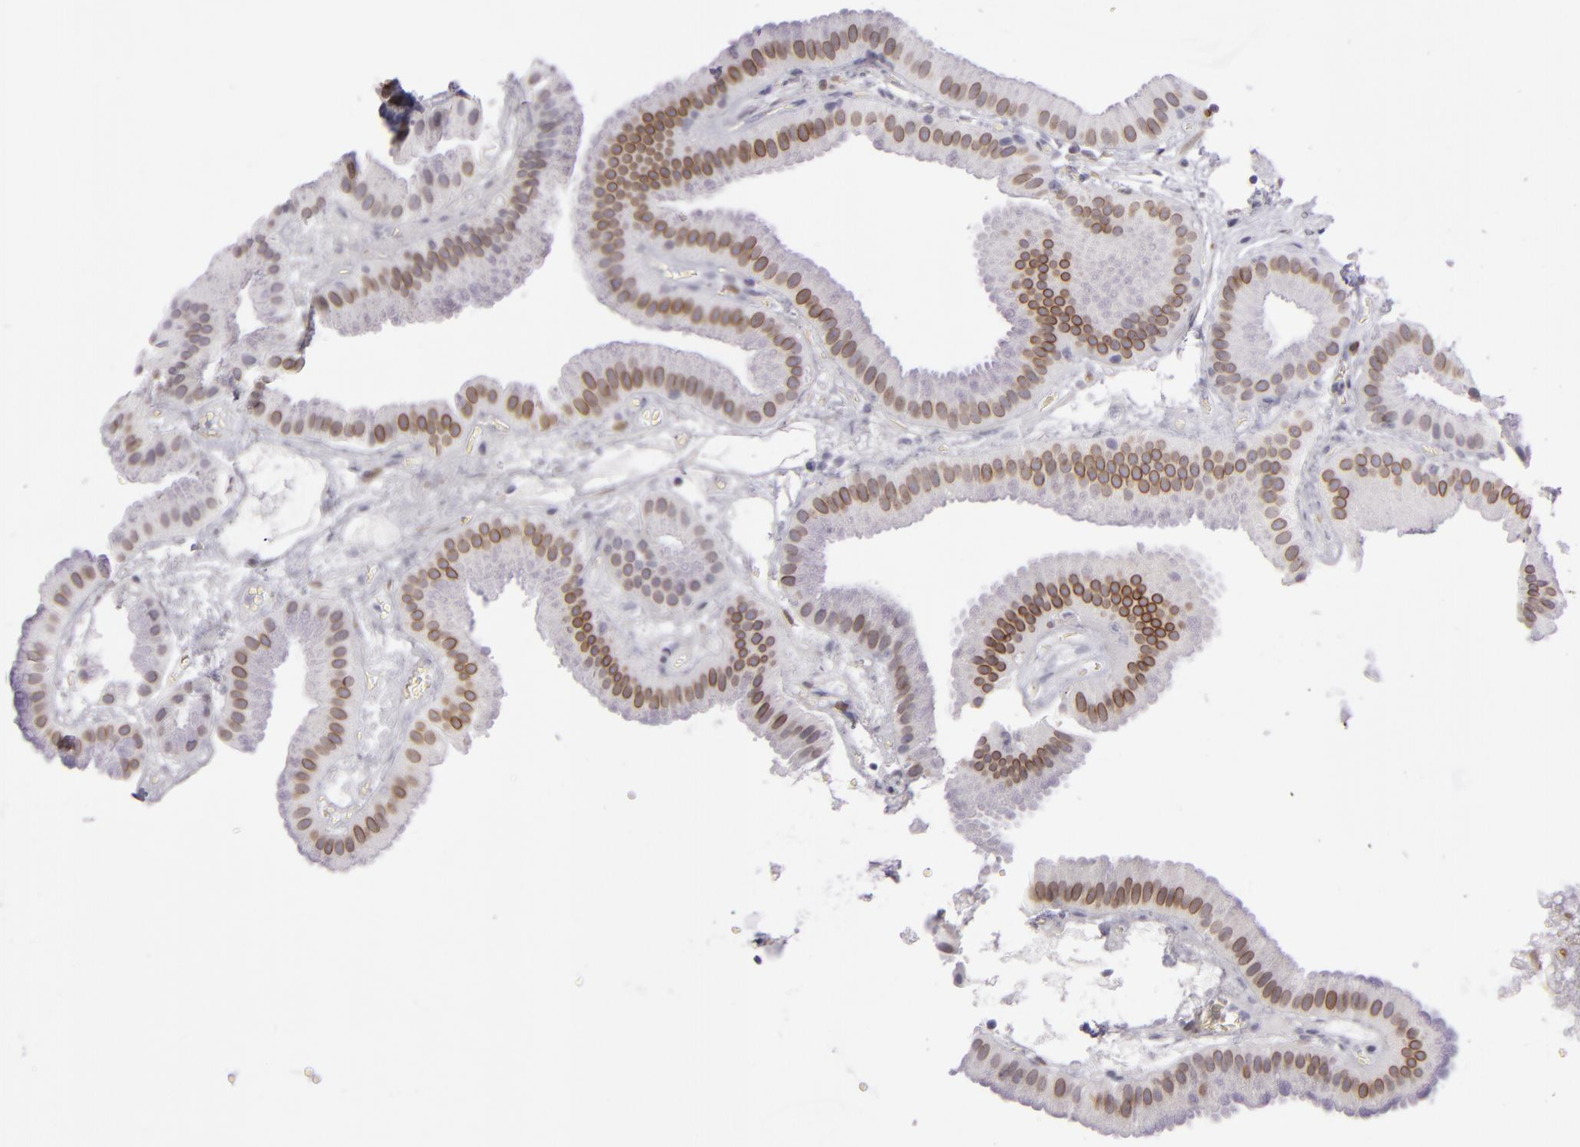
{"staining": {"intensity": "moderate", "quantity": ">75%", "location": "nuclear"}, "tissue": "gallbladder", "cell_type": "Glandular cells", "image_type": "normal", "snomed": [{"axis": "morphology", "description": "Normal tissue, NOS"}, {"axis": "topography", "description": "Gallbladder"}], "caption": "Immunohistochemistry photomicrograph of unremarkable gallbladder: gallbladder stained using IHC reveals medium levels of moderate protein expression localized specifically in the nuclear of glandular cells, appearing as a nuclear brown color.", "gene": "EMD", "patient": {"sex": "female", "age": 63}}